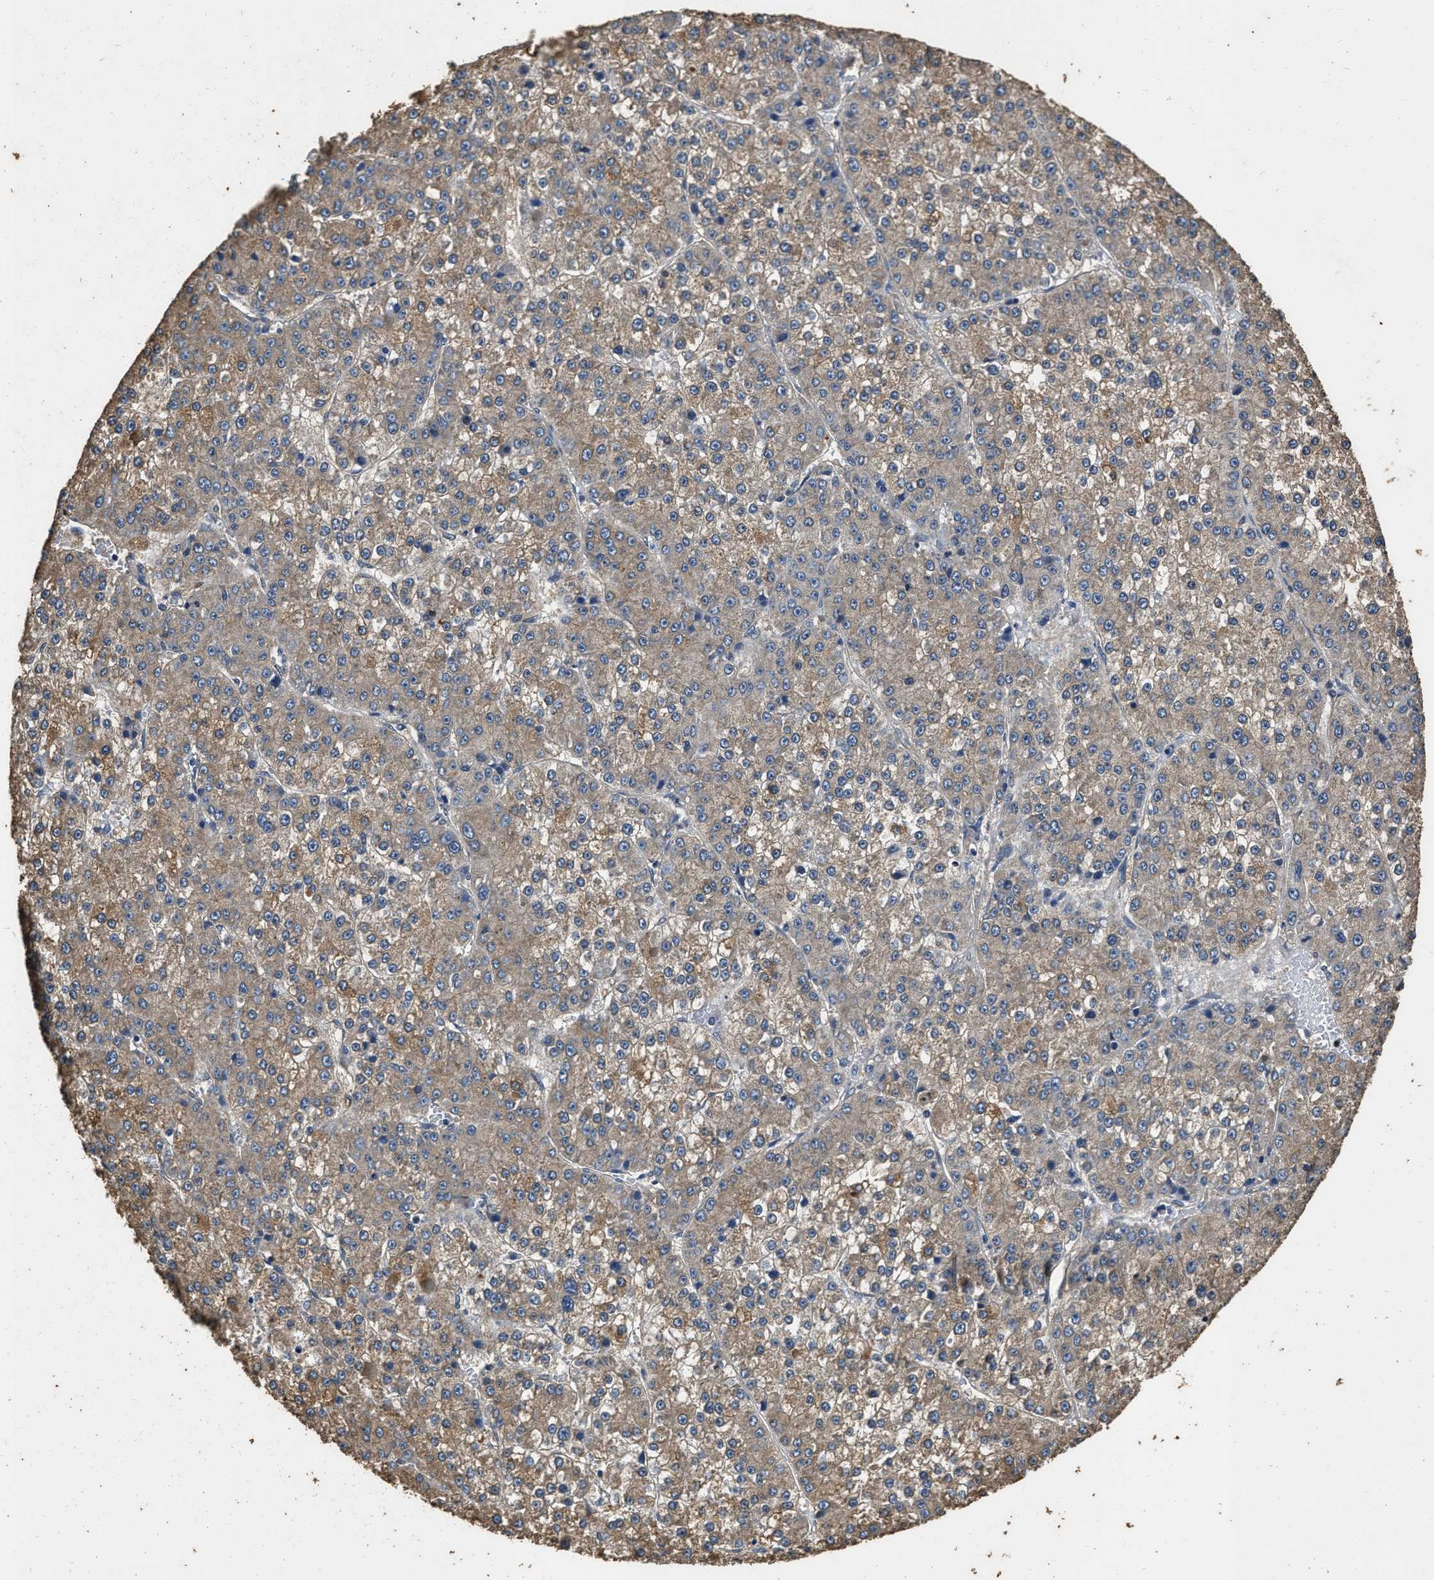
{"staining": {"intensity": "moderate", "quantity": "25%-75%", "location": "cytoplasmic/membranous"}, "tissue": "liver cancer", "cell_type": "Tumor cells", "image_type": "cancer", "snomed": [{"axis": "morphology", "description": "Carcinoma, Hepatocellular, NOS"}, {"axis": "topography", "description": "Liver"}], "caption": "Liver cancer was stained to show a protein in brown. There is medium levels of moderate cytoplasmic/membranous staining in about 25%-75% of tumor cells.", "gene": "MIB1", "patient": {"sex": "female", "age": 73}}